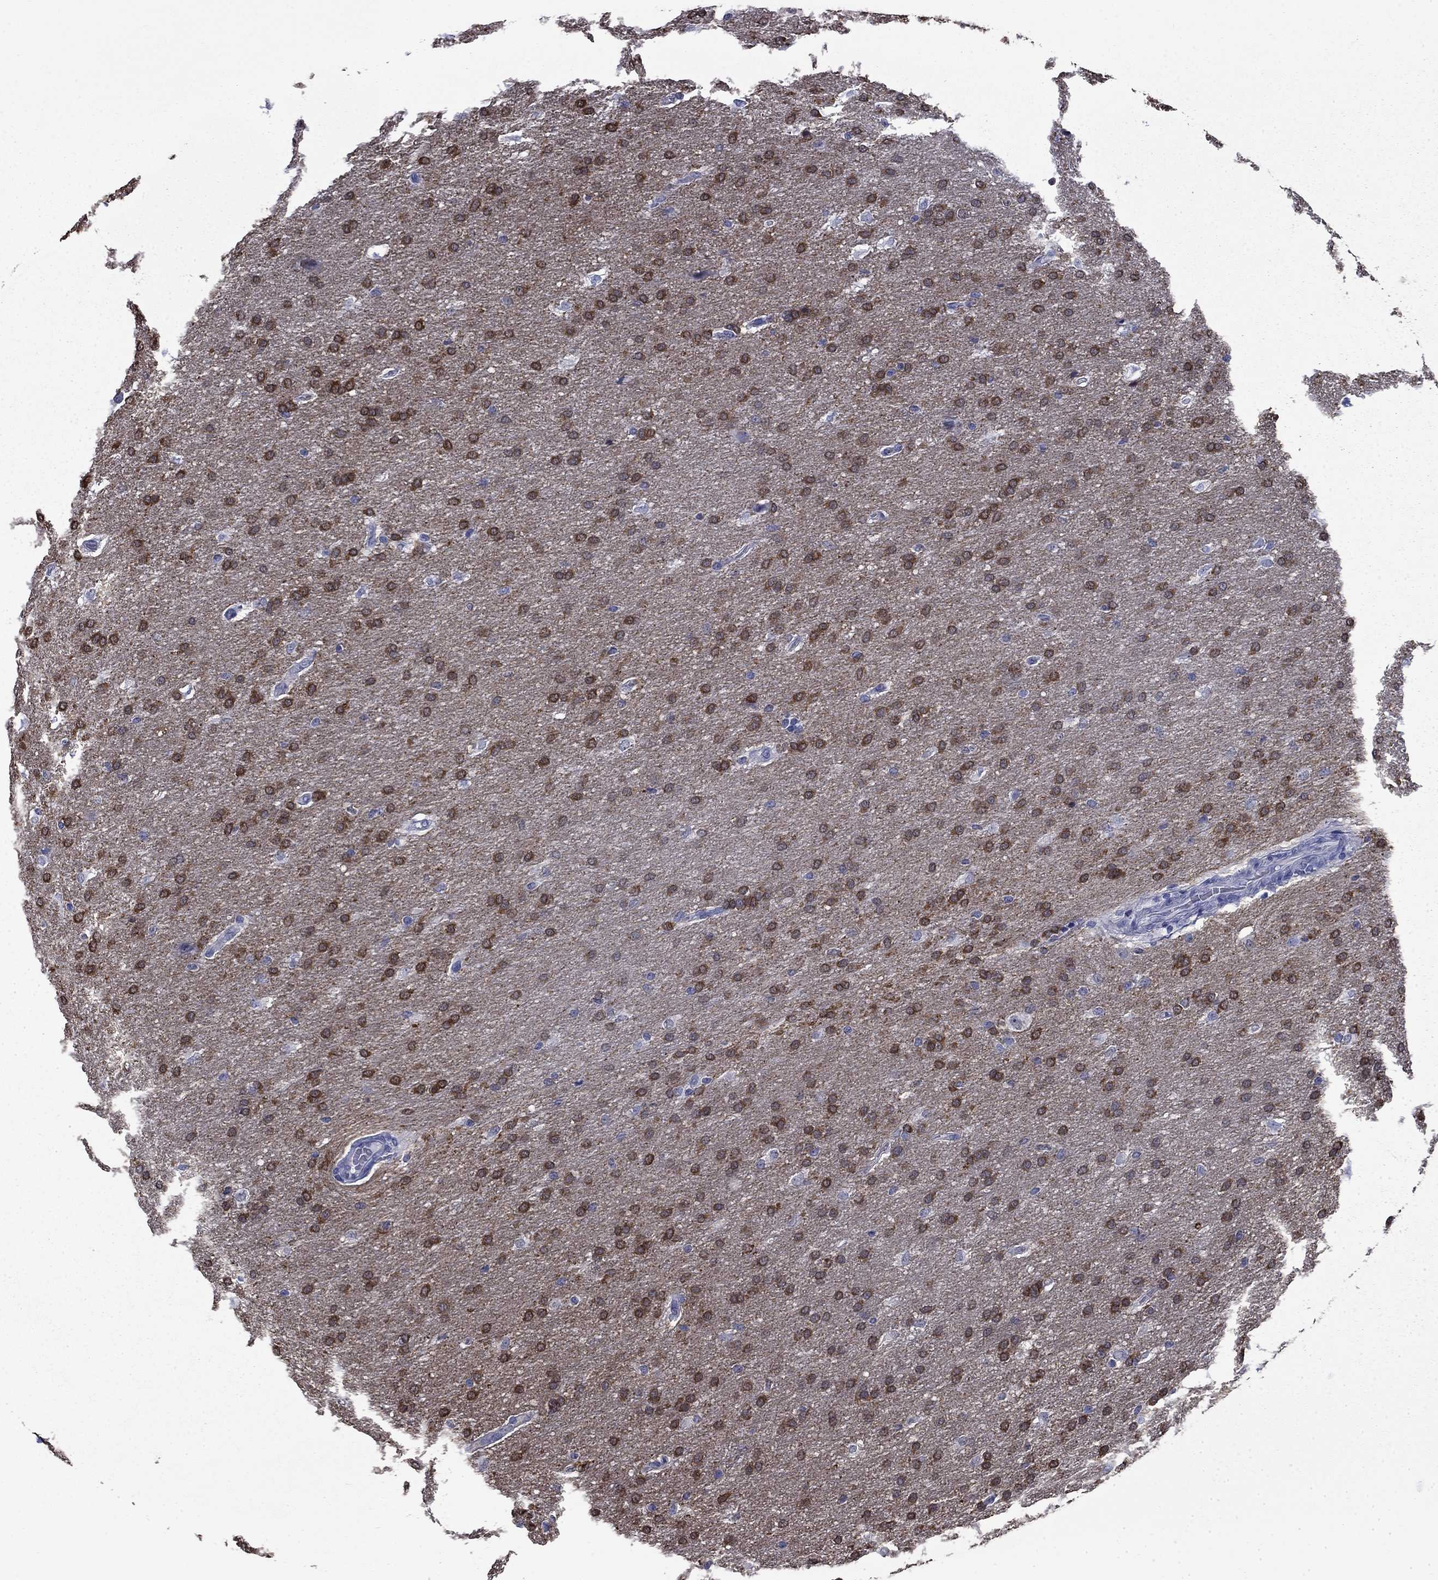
{"staining": {"intensity": "moderate", "quantity": ">75%", "location": "cytoplasmic/membranous"}, "tissue": "glioma", "cell_type": "Tumor cells", "image_type": "cancer", "snomed": [{"axis": "morphology", "description": "Glioma, malignant, Low grade"}, {"axis": "topography", "description": "Brain"}], "caption": "Moderate cytoplasmic/membranous expression for a protein is present in about >75% of tumor cells of glioma using immunohistochemistry.", "gene": "BCL2L14", "patient": {"sex": "female", "age": 37}}